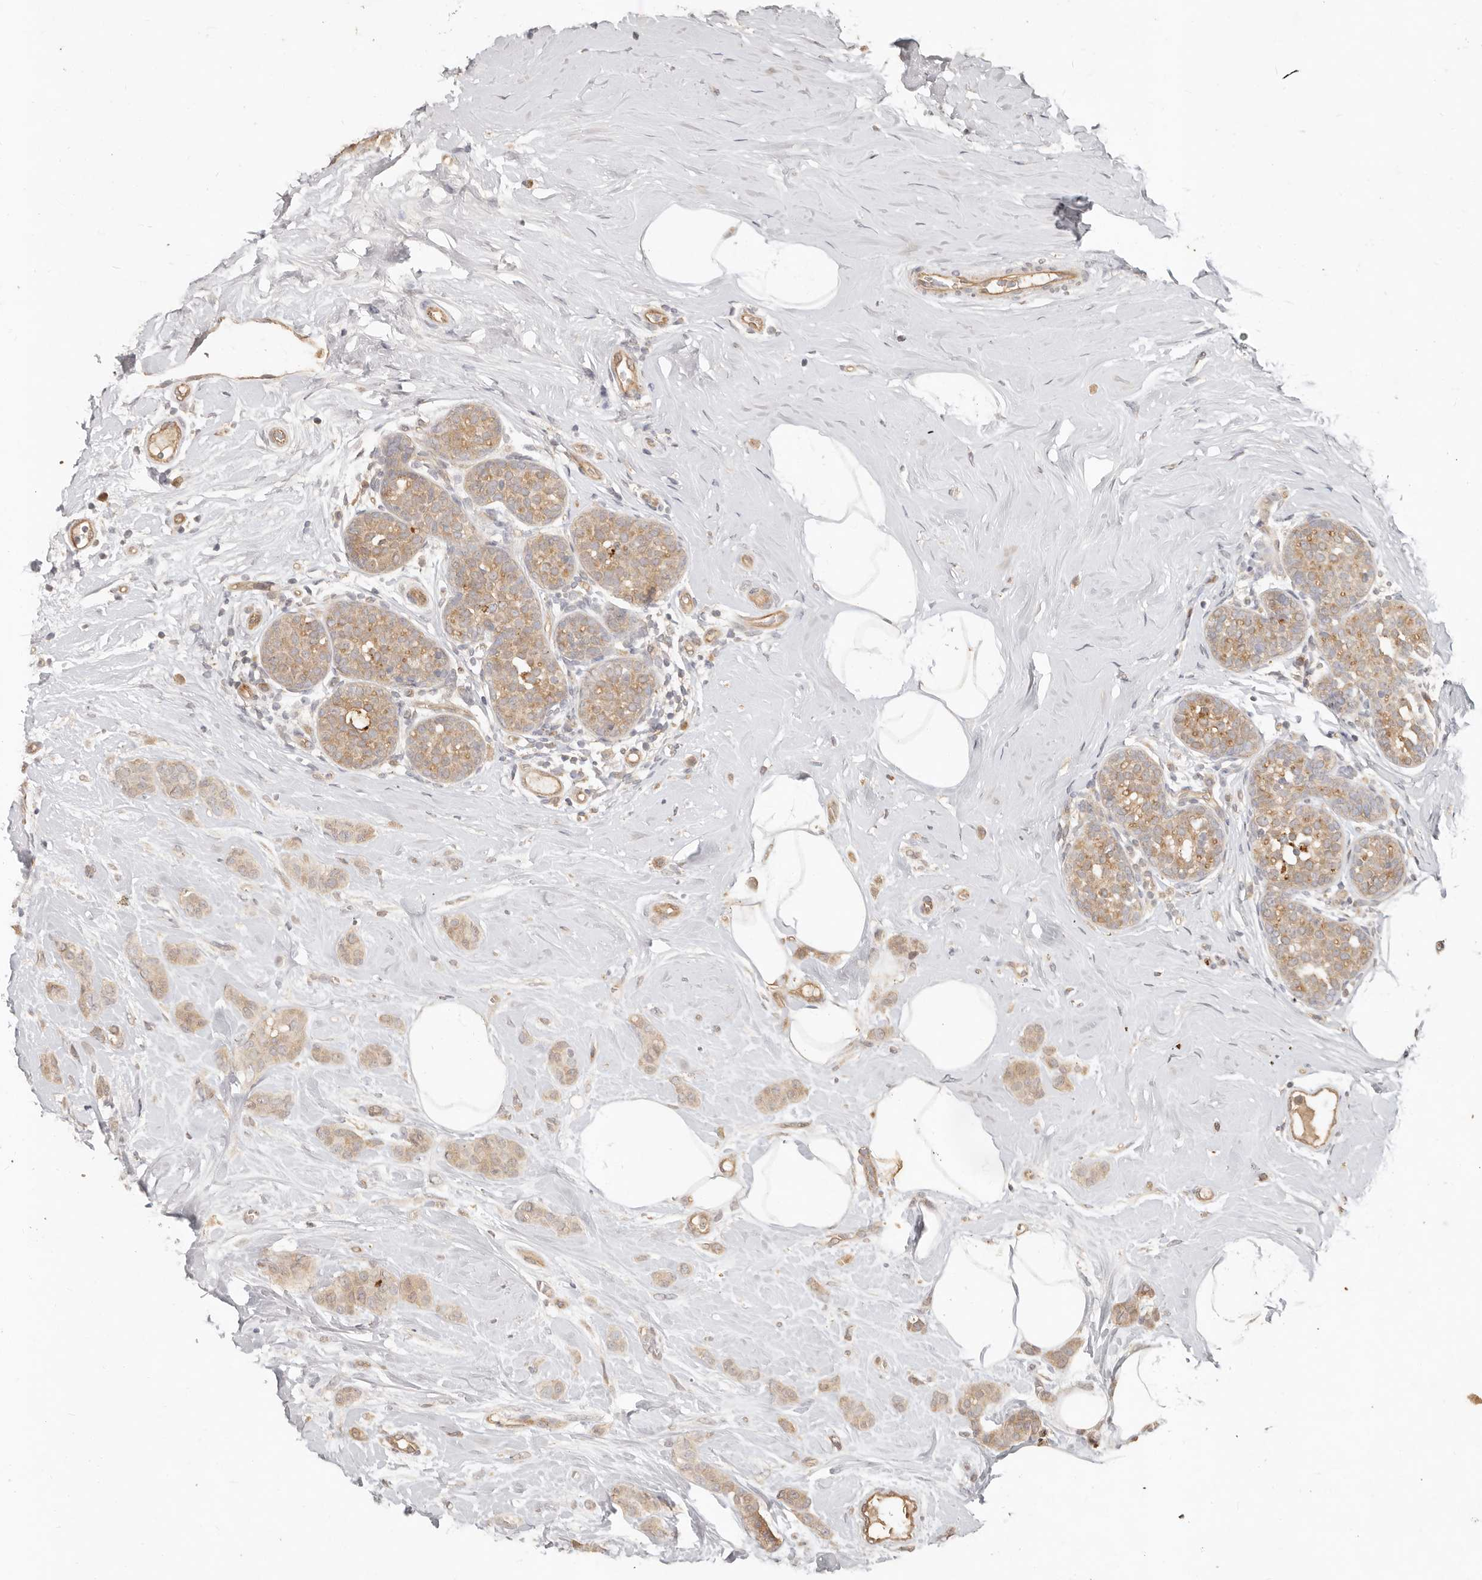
{"staining": {"intensity": "weak", "quantity": ">75%", "location": "cytoplasmic/membranous"}, "tissue": "breast cancer", "cell_type": "Tumor cells", "image_type": "cancer", "snomed": [{"axis": "morphology", "description": "Lobular carcinoma, in situ"}, {"axis": "morphology", "description": "Lobular carcinoma"}, {"axis": "topography", "description": "Breast"}], "caption": "Breast cancer (lobular carcinoma) tissue shows weak cytoplasmic/membranous expression in approximately >75% of tumor cells The protein is shown in brown color, while the nuclei are stained blue.", "gene": "MTFR2", "patient": {"sex": "female", "age": 41}}